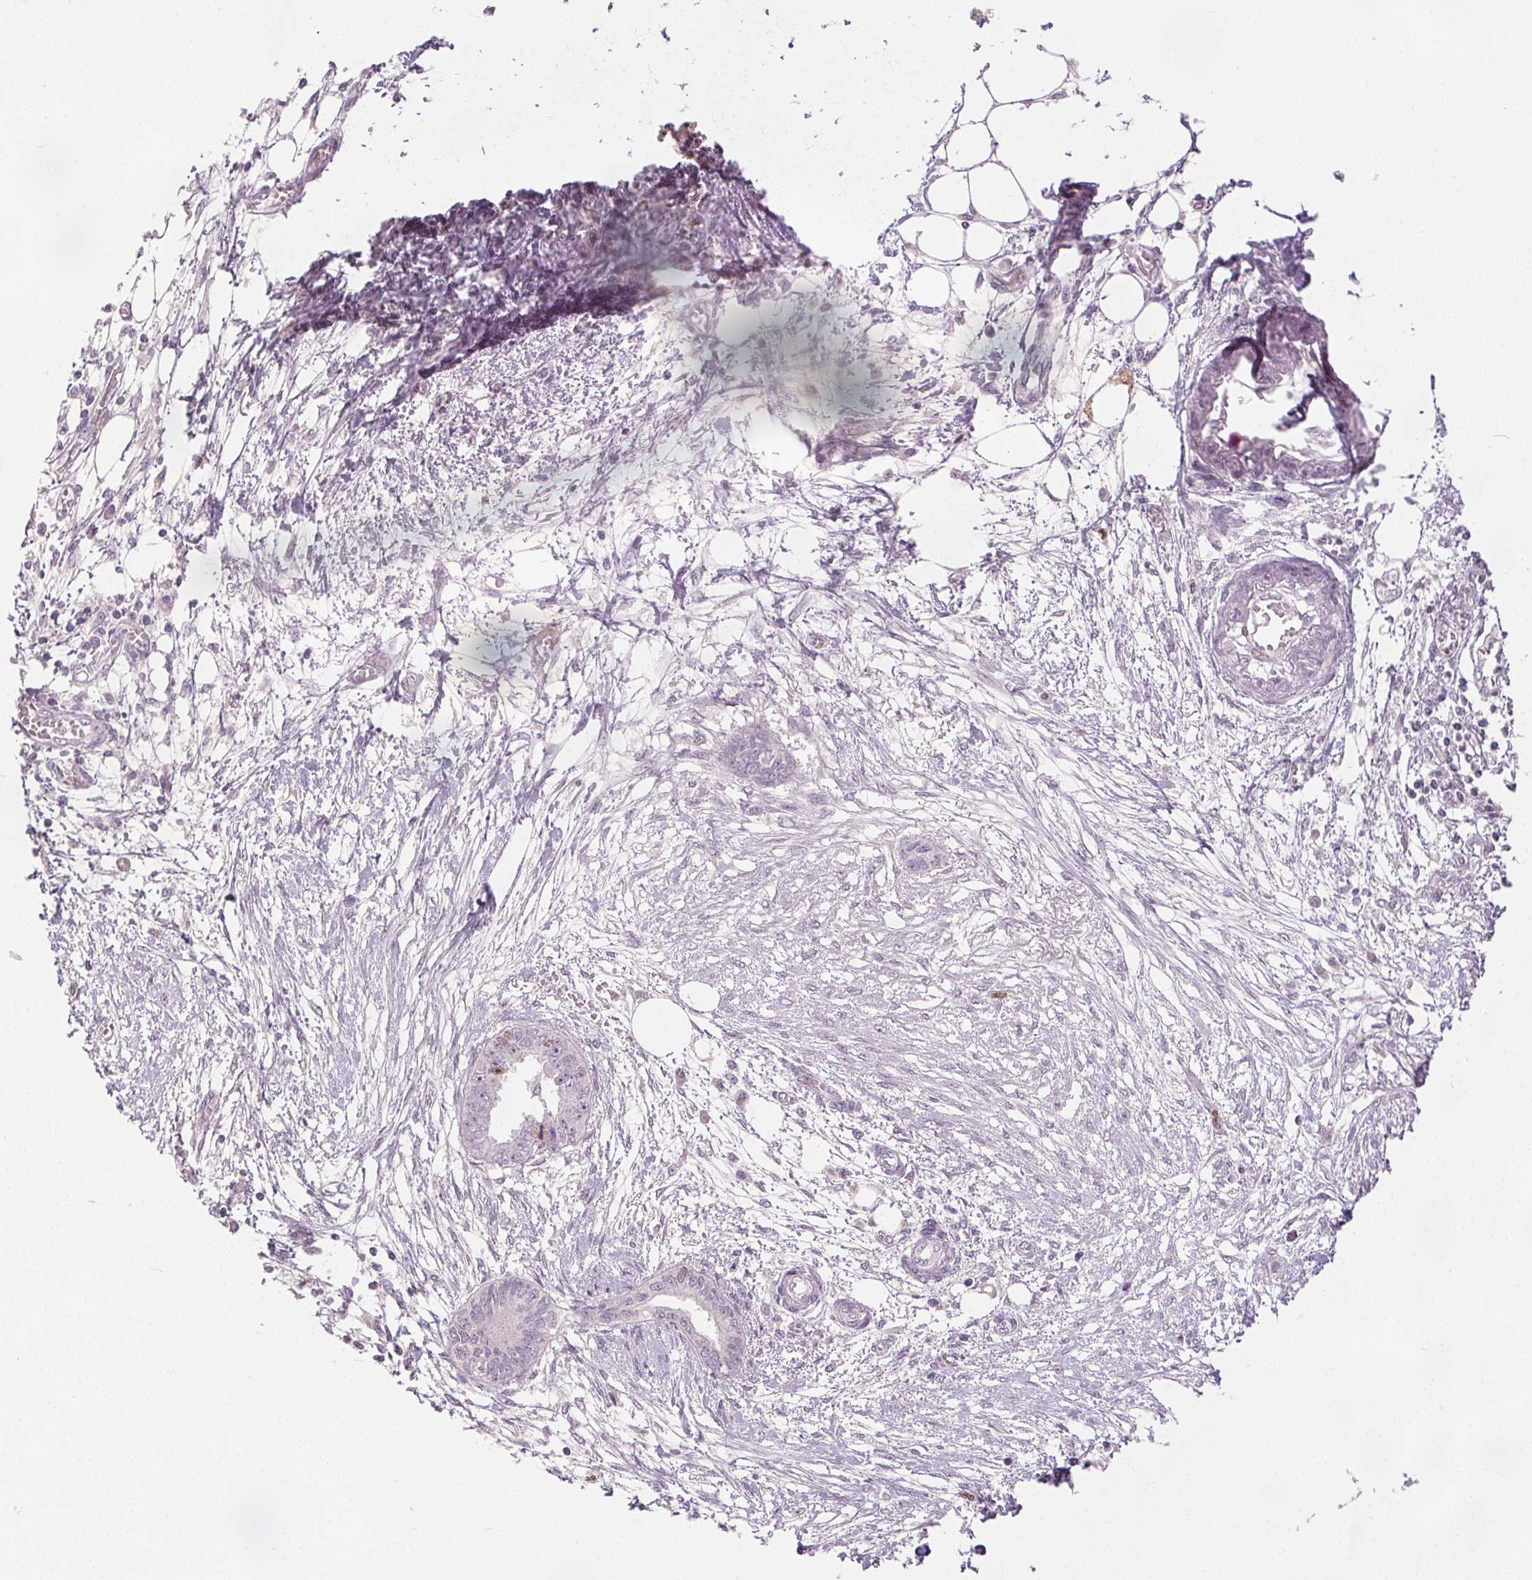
{"staining": {"intensity": "negative", "quantity": "none", "location": "none"}, "tissue": "endometrial cancer", "cell_type": "Tumor cells", "image_type": "cancer", "snomed": [{"axis": "morphology", "description": "Adenocarcinoma, NOS"}, {"axis": "morphology", "description": "Adenocarcinoma, metastatic, NOS"}, {"axis": "topography", "description": "Adipose tissue"}, {"axis": "topography", "description": "Endometrium"}], "caption": "Immunohistochemistry (IHC) micrograph of endometrial metastatic adenocarcinoma stained for a protein (brown), which demonstrates no staining in tumor cells.", "gene": "ANLN", "patient": {"sex": "female", "age": 67}}